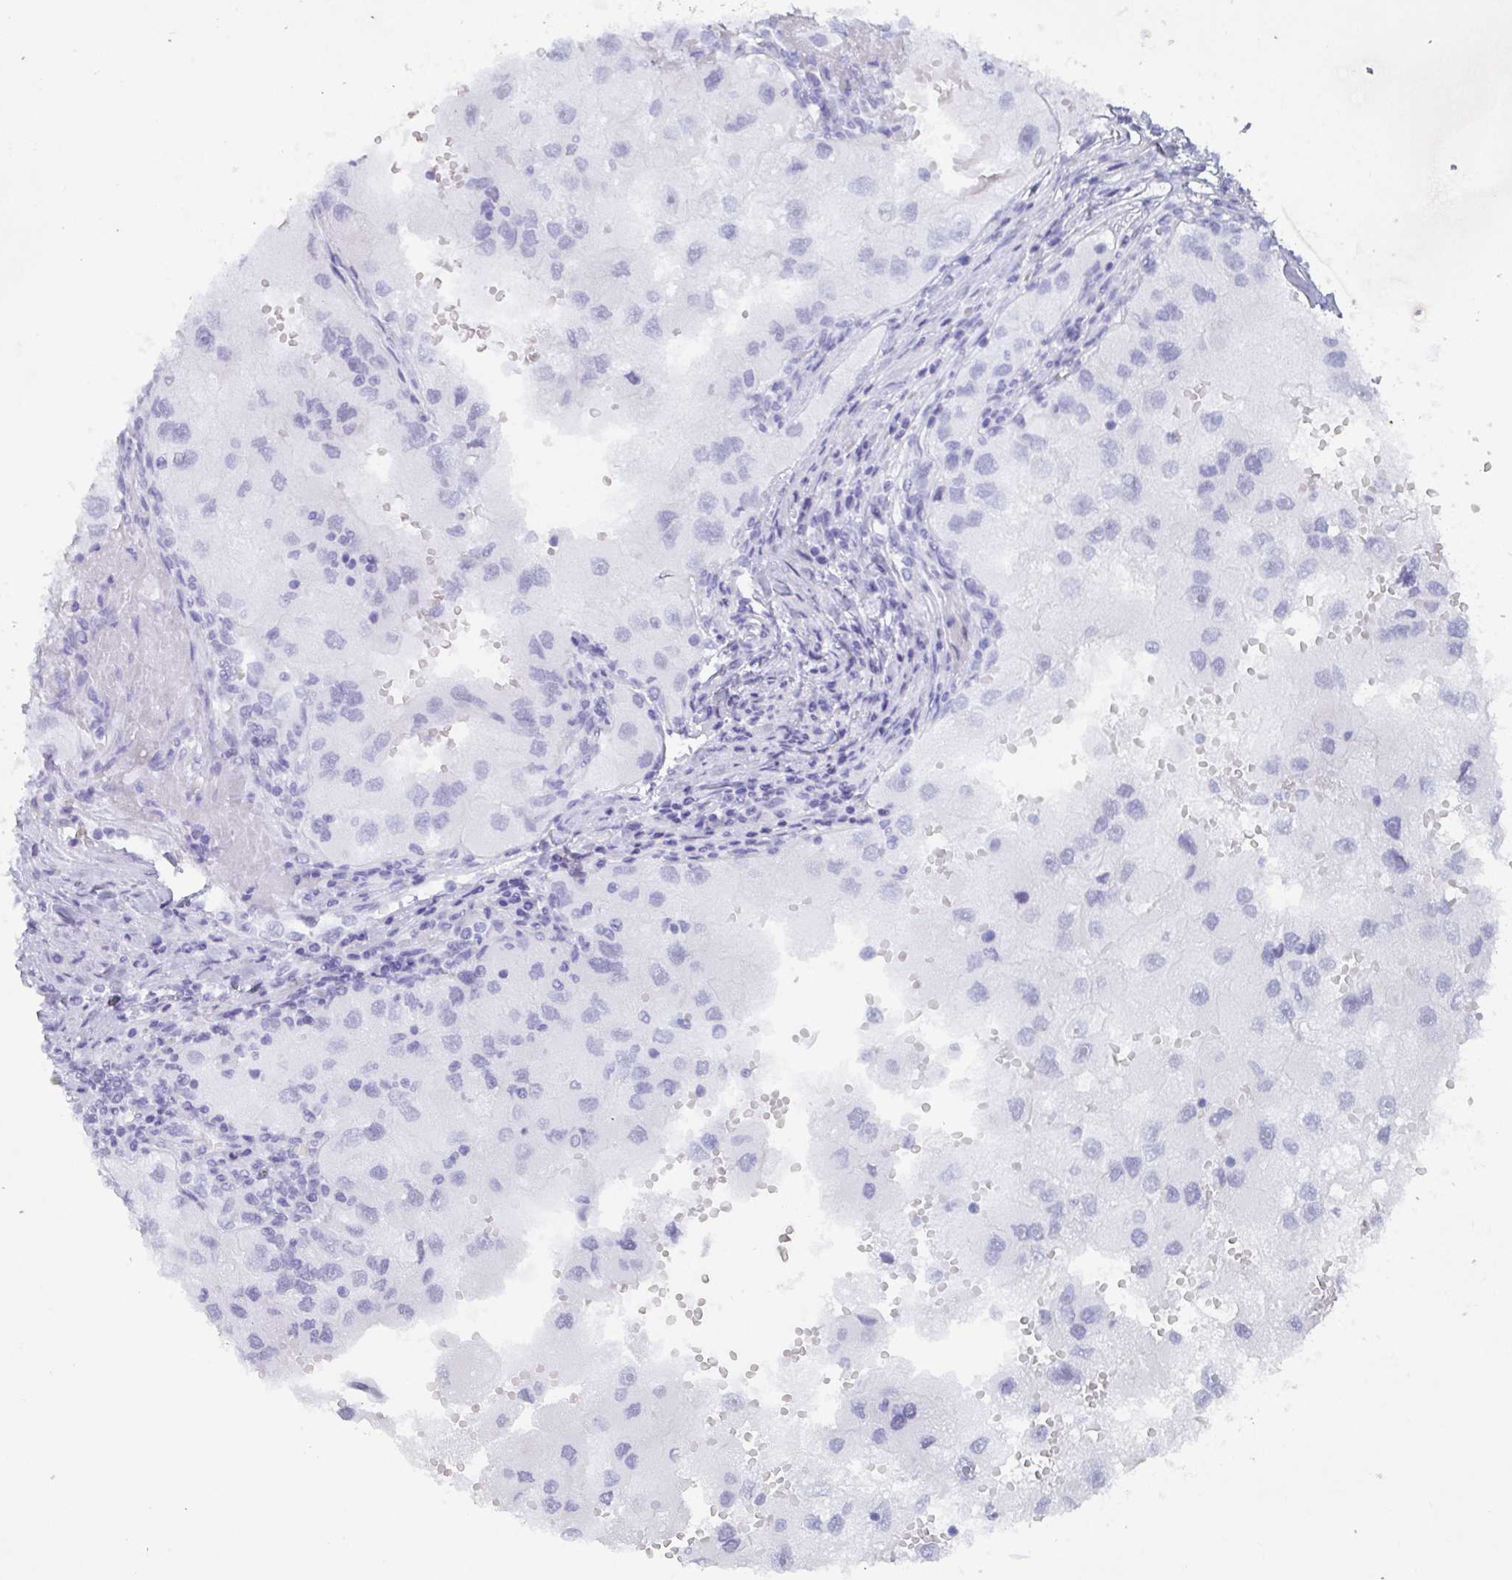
{"staining": {"intensity": "negative", "quantity": "none", "location": "none"}, "tissue": "renal cancer", "cell_type": "Tumor cells", "image_type": "cancer", "snomed": [{"axis": "morphology", "description": "Adenocarcinoma, NOS"}, {"axis": "topography", "description": "Kidney"}], "caption": "Tumor cells show no significant protein expression in adenocarcinoma (renal).", "gene": "AGFG2", "patient": {"sex": "male", "age": 63}}